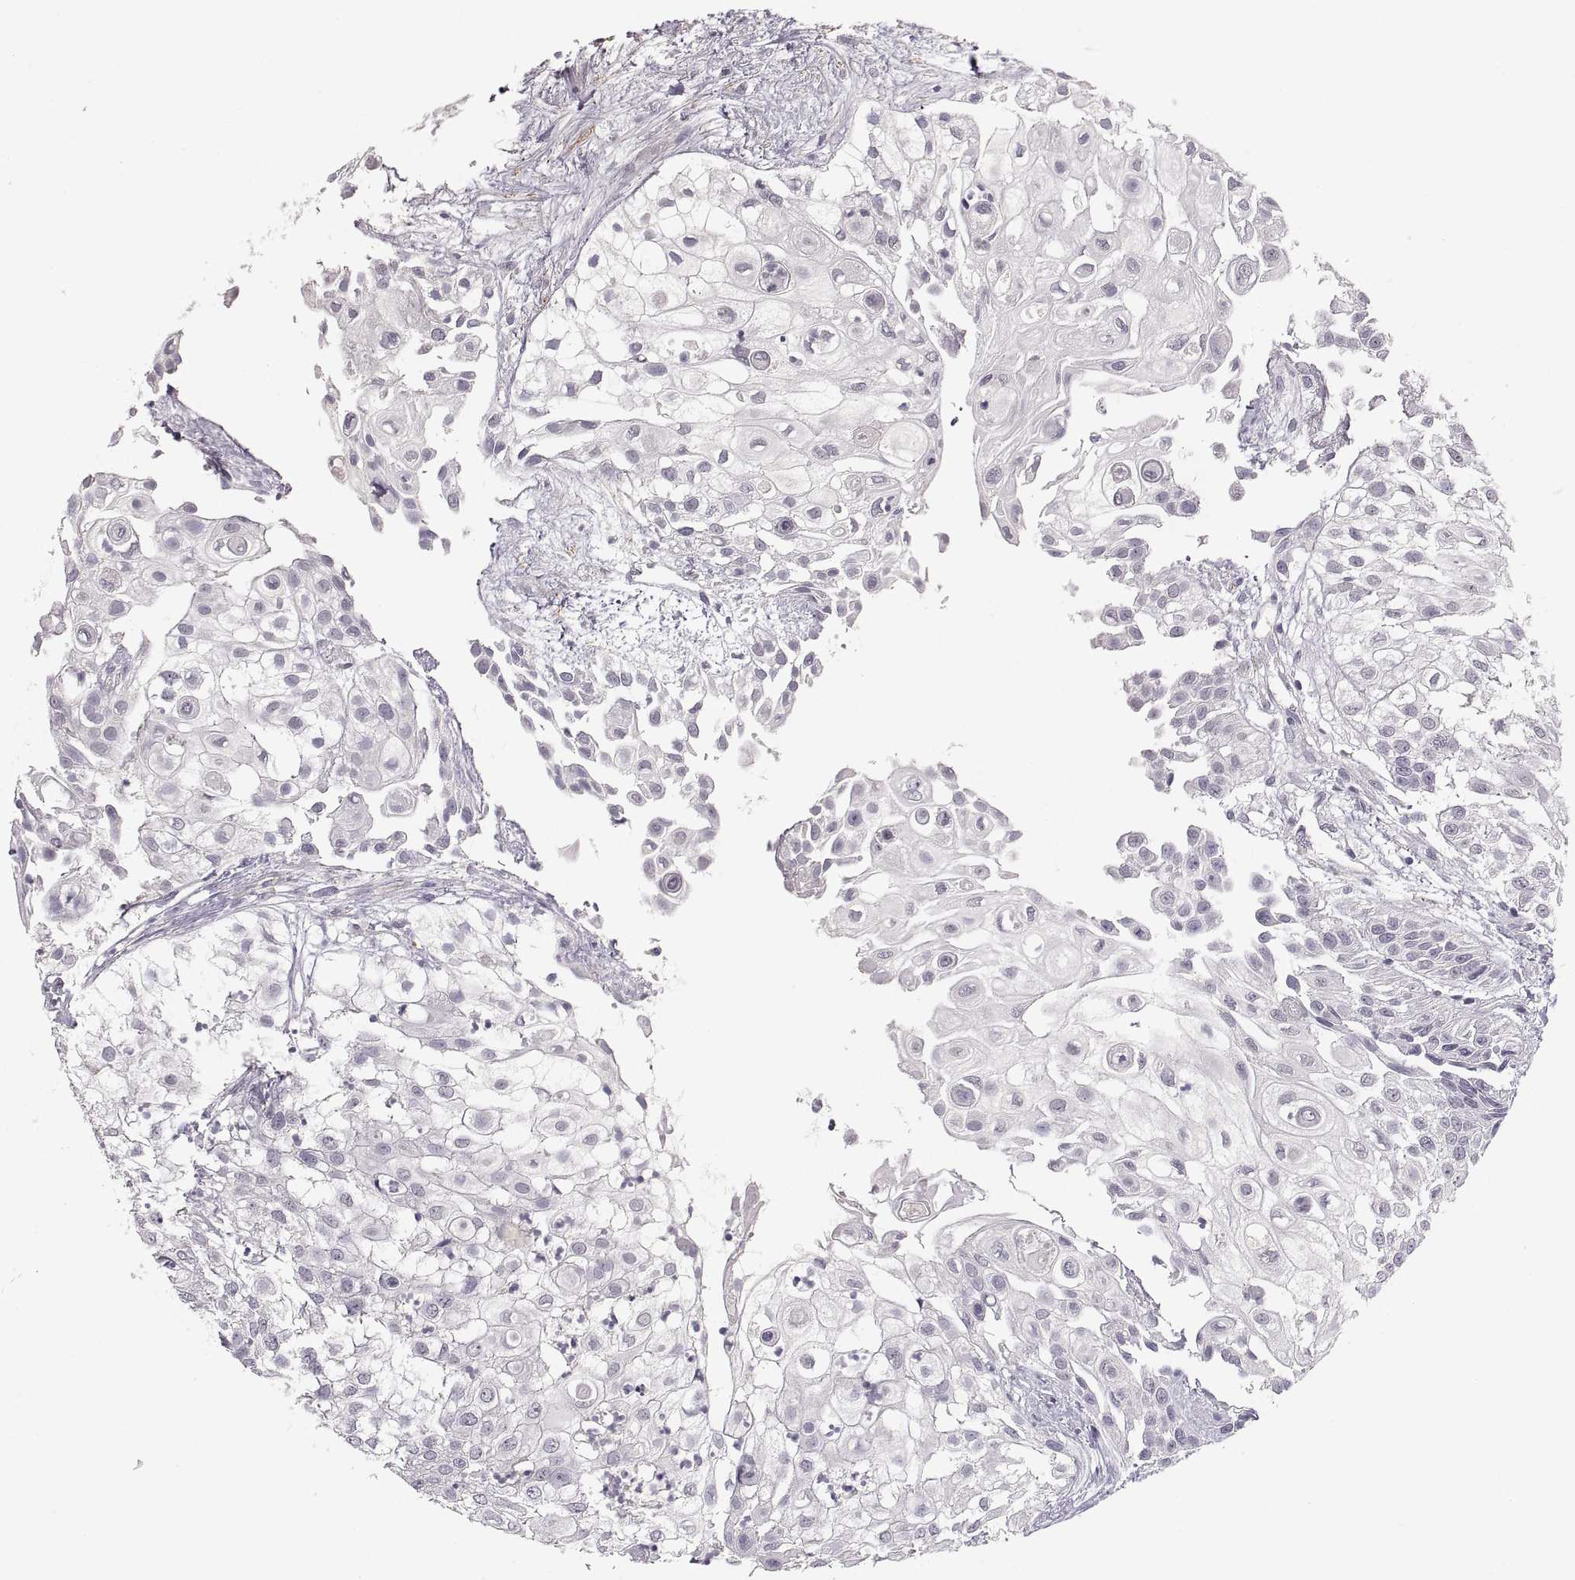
{"staining": {"intensity": "negative", "quantity": "none", "location": "none"}, "tissue": "urothelial cancer", "cell_type": "Tumor cells", "image_type": "cancer", "snomed": [{"axis": "morphology", "description": "Urothelial carcinoma, High grade"}, {"axis": "topography", "description": "Urinary bladder"}], "caption": "High-grade urothelial carcinoma was stained to show a protein in brown. There is no significant staining in tumor cells. (DAB (3,3'-diaminobenzidine) IHC, high magnification).", "gene": "CDH2", "patient": {"sex": "female", "age": 79}}